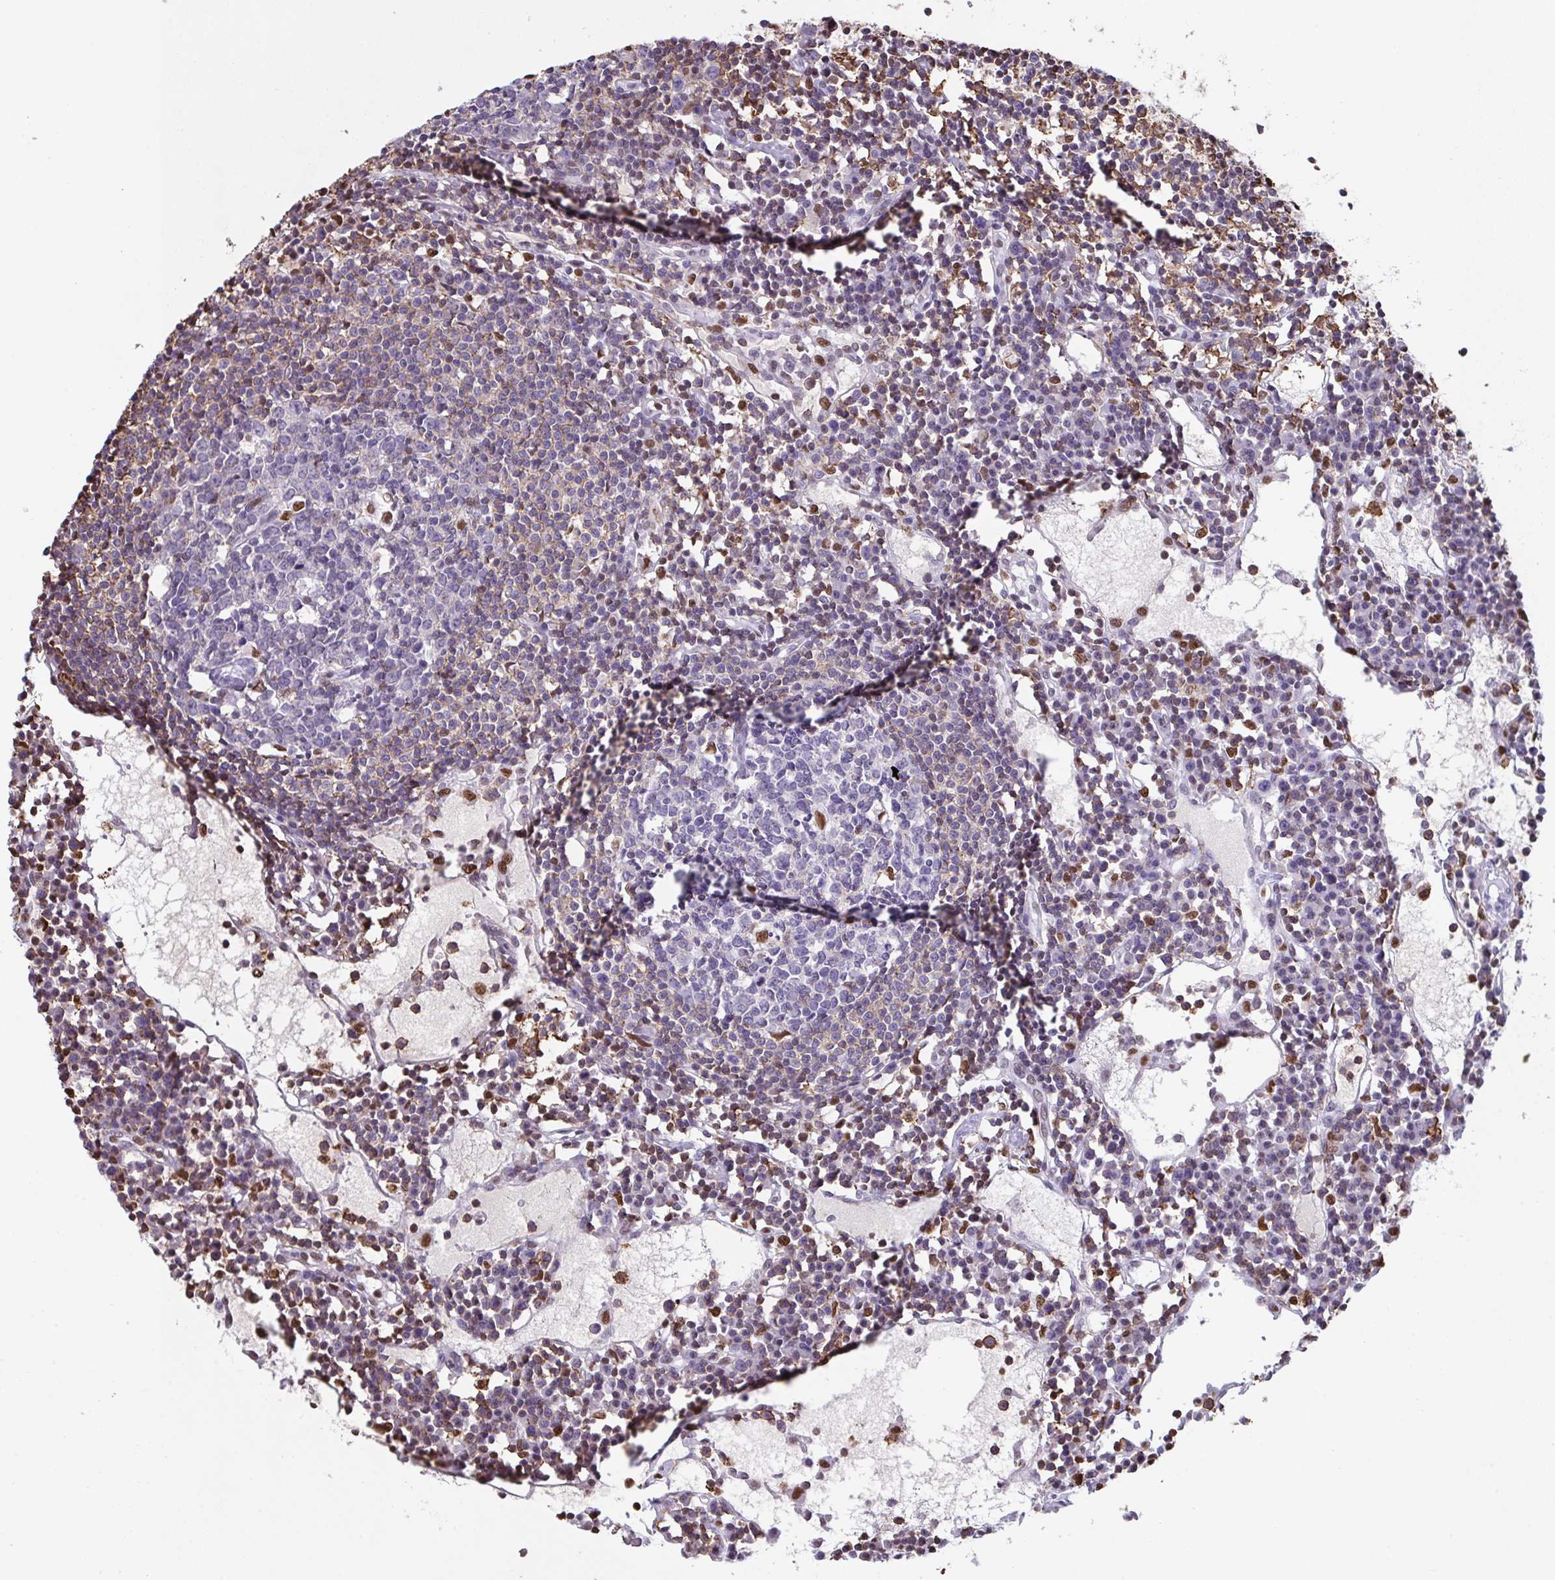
{"staining": {"intensity": "moderate", "quantity": "<25%", "location": "nuclear"}, "tissue": "lymph node", "cell_type": "Germinal center cells", "image_type": "normal", "snomed": [{"axis": "morphology", "description": "Normal tissue, NOS"}, {"axis": "topography", "description": "Lymph node"}], "caption": "Brown immunohistochemical staining in unremarkable human lymph node shows moderate nuclear expression in approximately <25% of germinal center cells. The staining was performed using DAB to visualize the protein expression in brown, while the nuclei were stained in blue with hematoxylin (Magnification: 20x).", "gene": "BTBD10", "patient": {"sex": "female", "age": 78}}